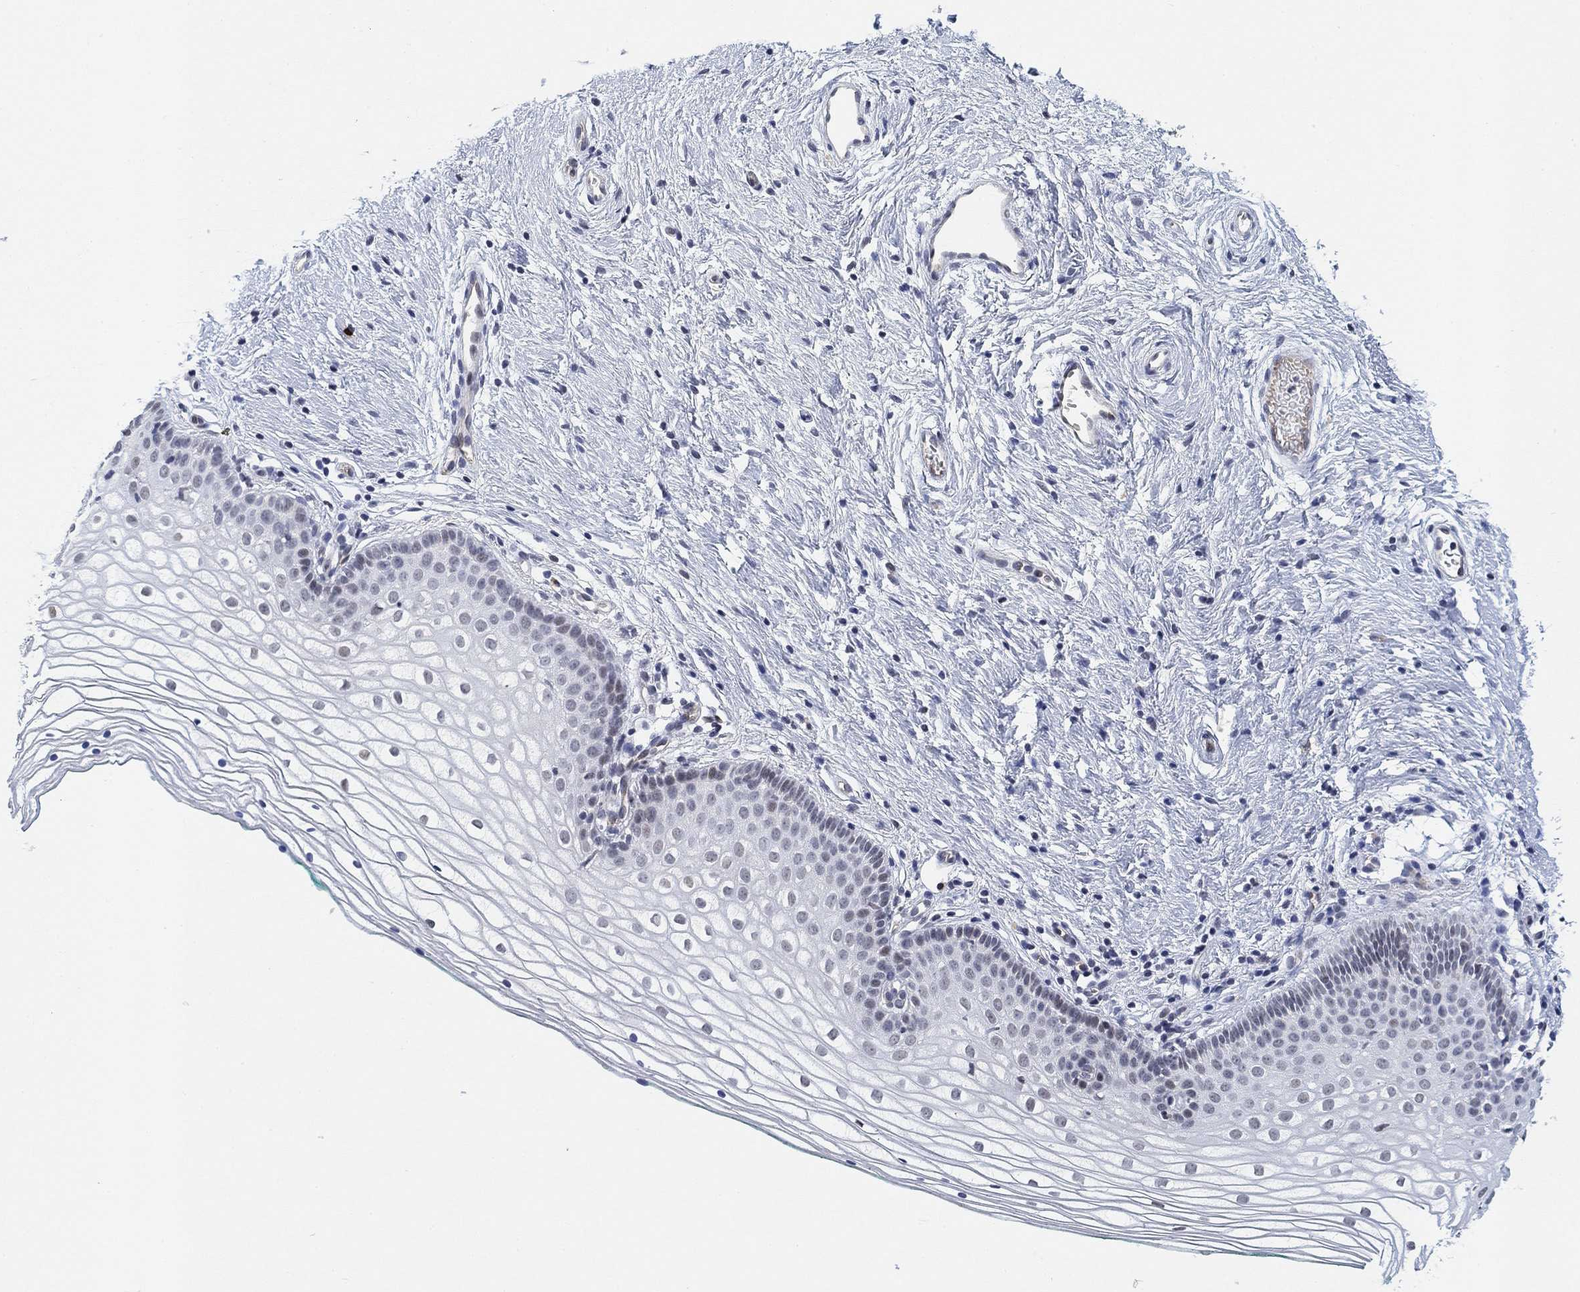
{"staining": {"intensity": "negative", "quantity": "none", "location": "none"}, "tissue": "vagina", "cell_type": "Squamous epithelial cells", "image_type": "normal", "snomed": [{"axis": "morphology", "description": "Normal tissue, NOS"}, {"axis": "topography", "description": "Vagina"}], "caption": "Vagina stained for a protein using immunohistochemistry demonstrates no staining squamous epithelial cells.", "gene": "PAX6", "patient": {"sex": "female", "age": 36}}